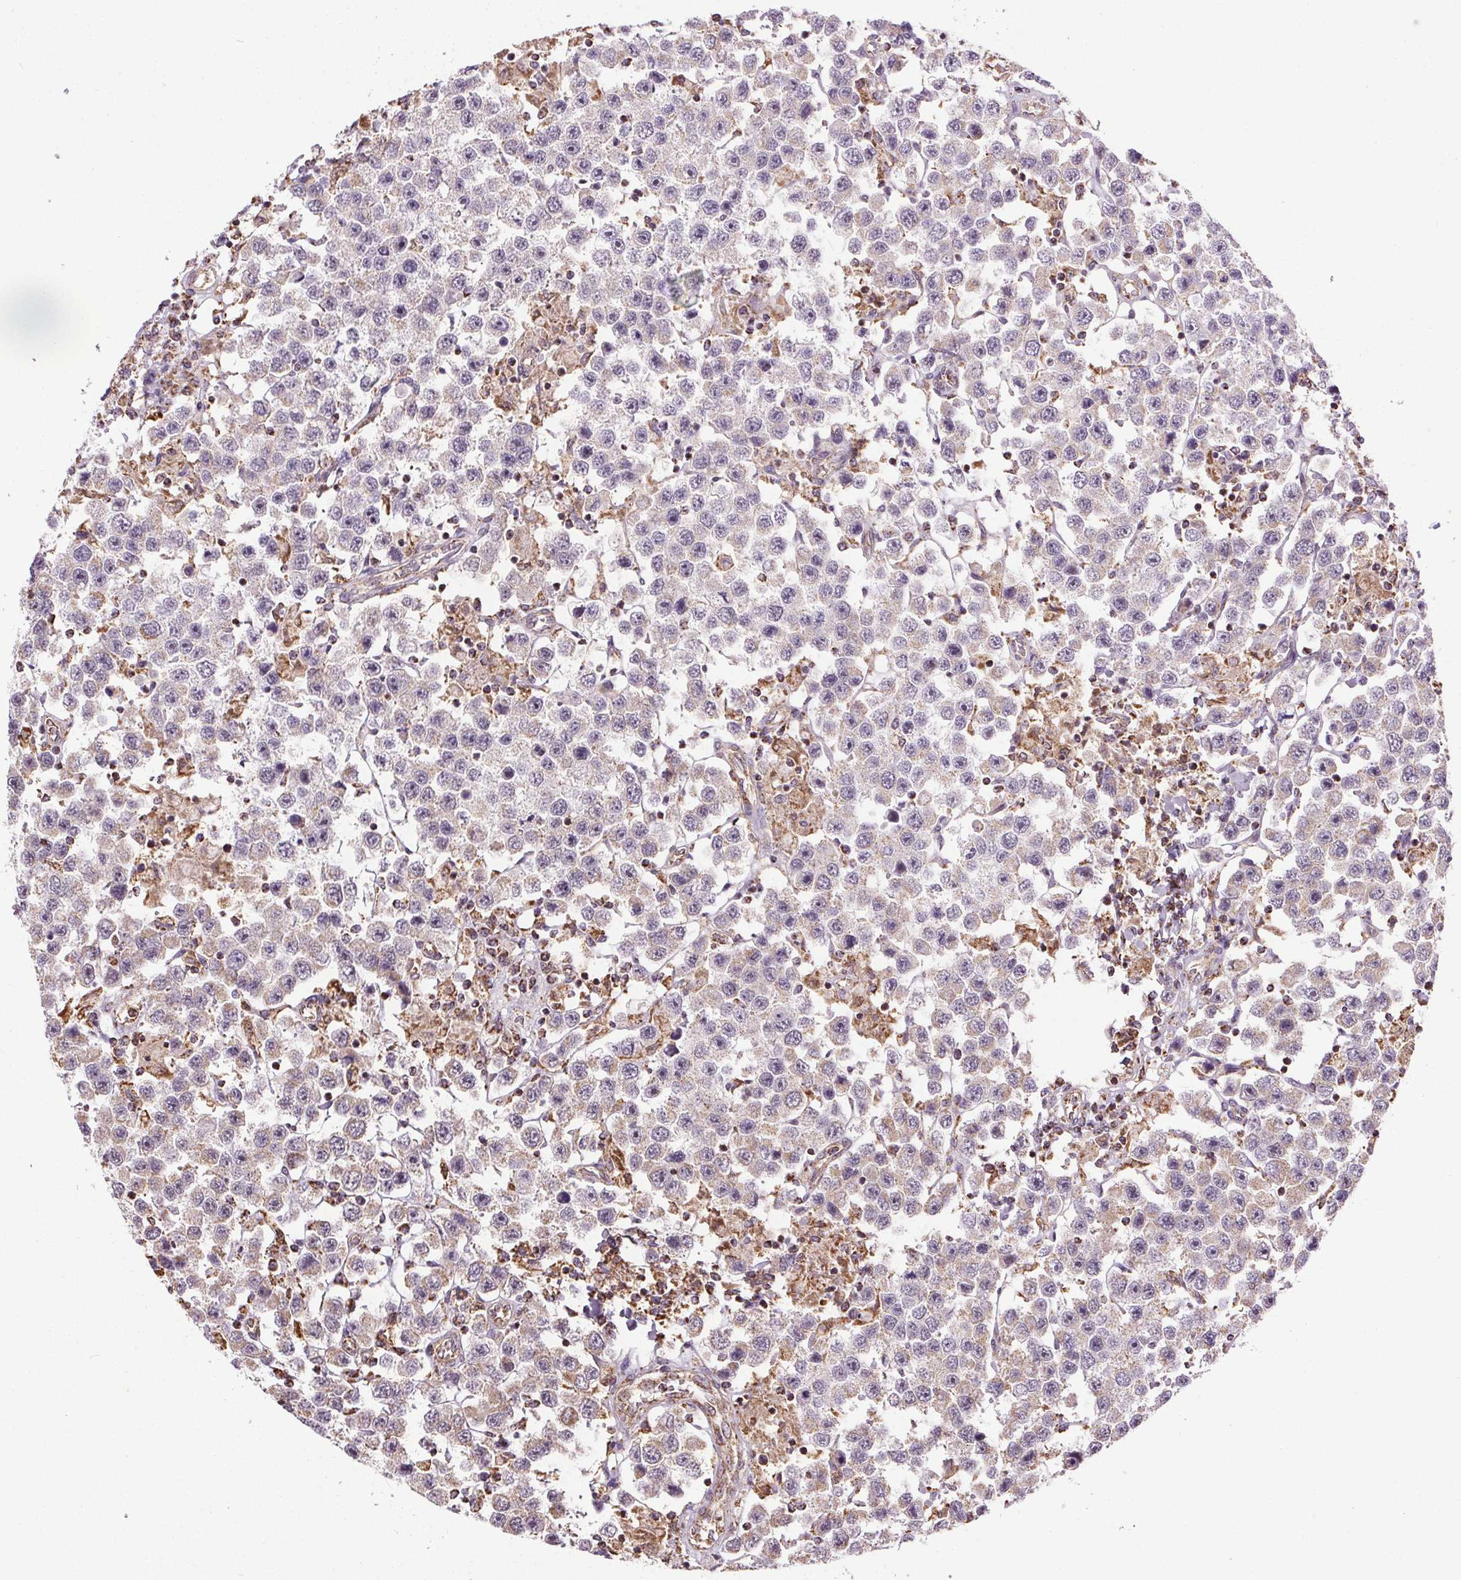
{"staining": {"intensity": "weak", "quantity": "<25%", "location": "cytoplasmic/membranous"}, "tissue": "testis cancer", "cell_type": "Tumor cells", "image_type": "cancer", "snomed": [{"axis": "morphology", "description": "Seminoma, NOS"}, {"axis": "topography", "description": "Testis"}], "caption": "Immunohistochemistry (IHC) micrograph of neoplastic tissue: testis cancer stained with DAB (3,3'-diaminobenzidine) shows no significant protein staining in tumor cells.", "gene": "ZNF548", "patient": {"sex": "male", "age": 45}}